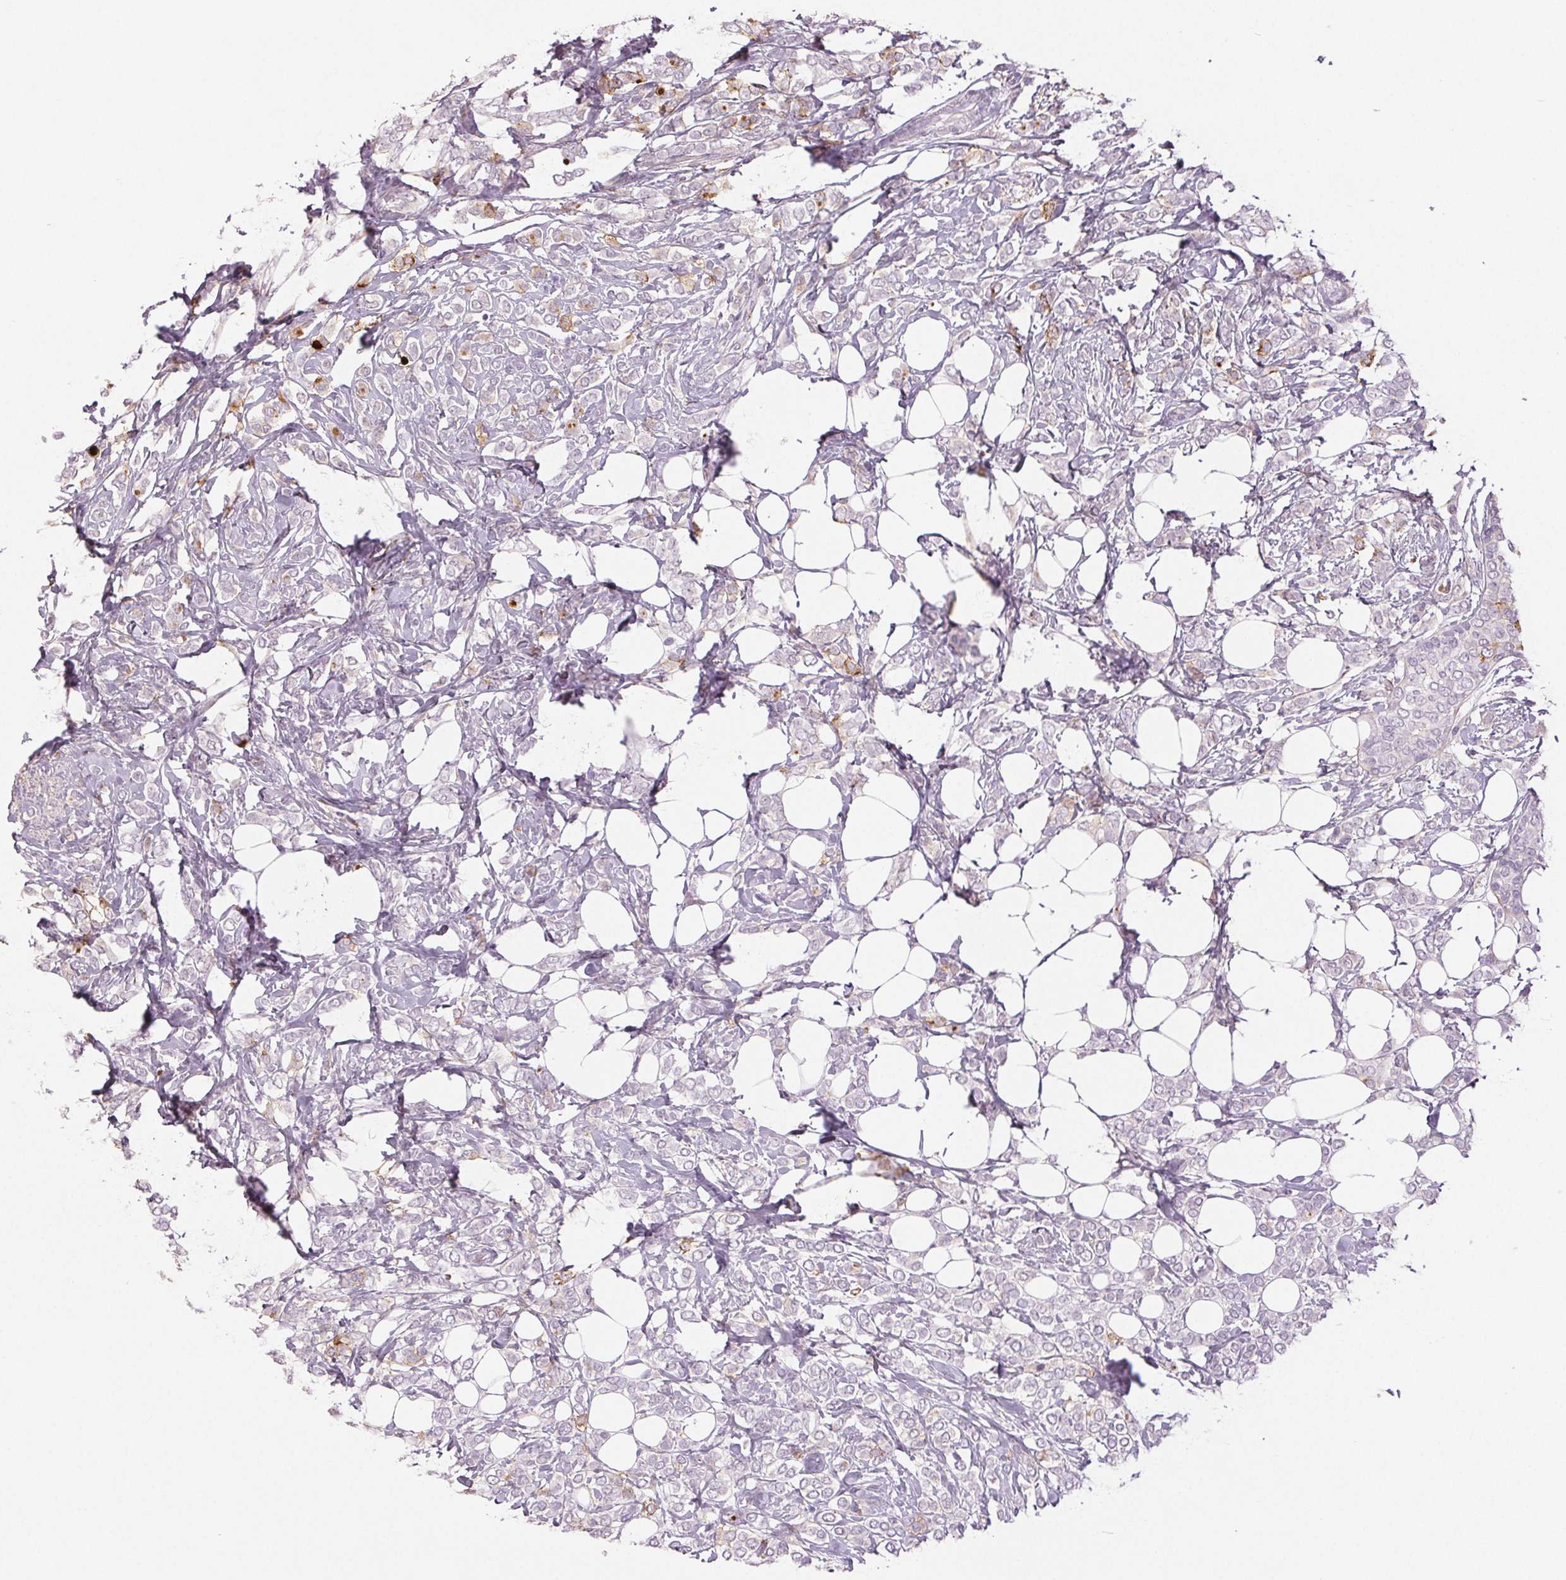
{"staining": {"intensity": "moderate", "quantity": "<25%", "location": "cytoplasmic/membranous"}, "tissue": "breast cancer", "cell_type": "Tumor cells", "image_type": "cancer", "snomed": [{"axis": "morphology", "description": "Lobular carcinoma"}, {"axis": "topography", "description": "Breast"}], "caption": "High-magnification brightfield microscopy of lobular carcinoma (breast) stained with DAB (3,3'-diaminobenzidine) (brown) and counterstained with hematoxylin (blue). tumor cells exhibit moderate cytoplasmic/membranous positivity is present in approximately<25% of cells.", "gene": "LTF", "patient": {"sex": "female", "age": 49}}